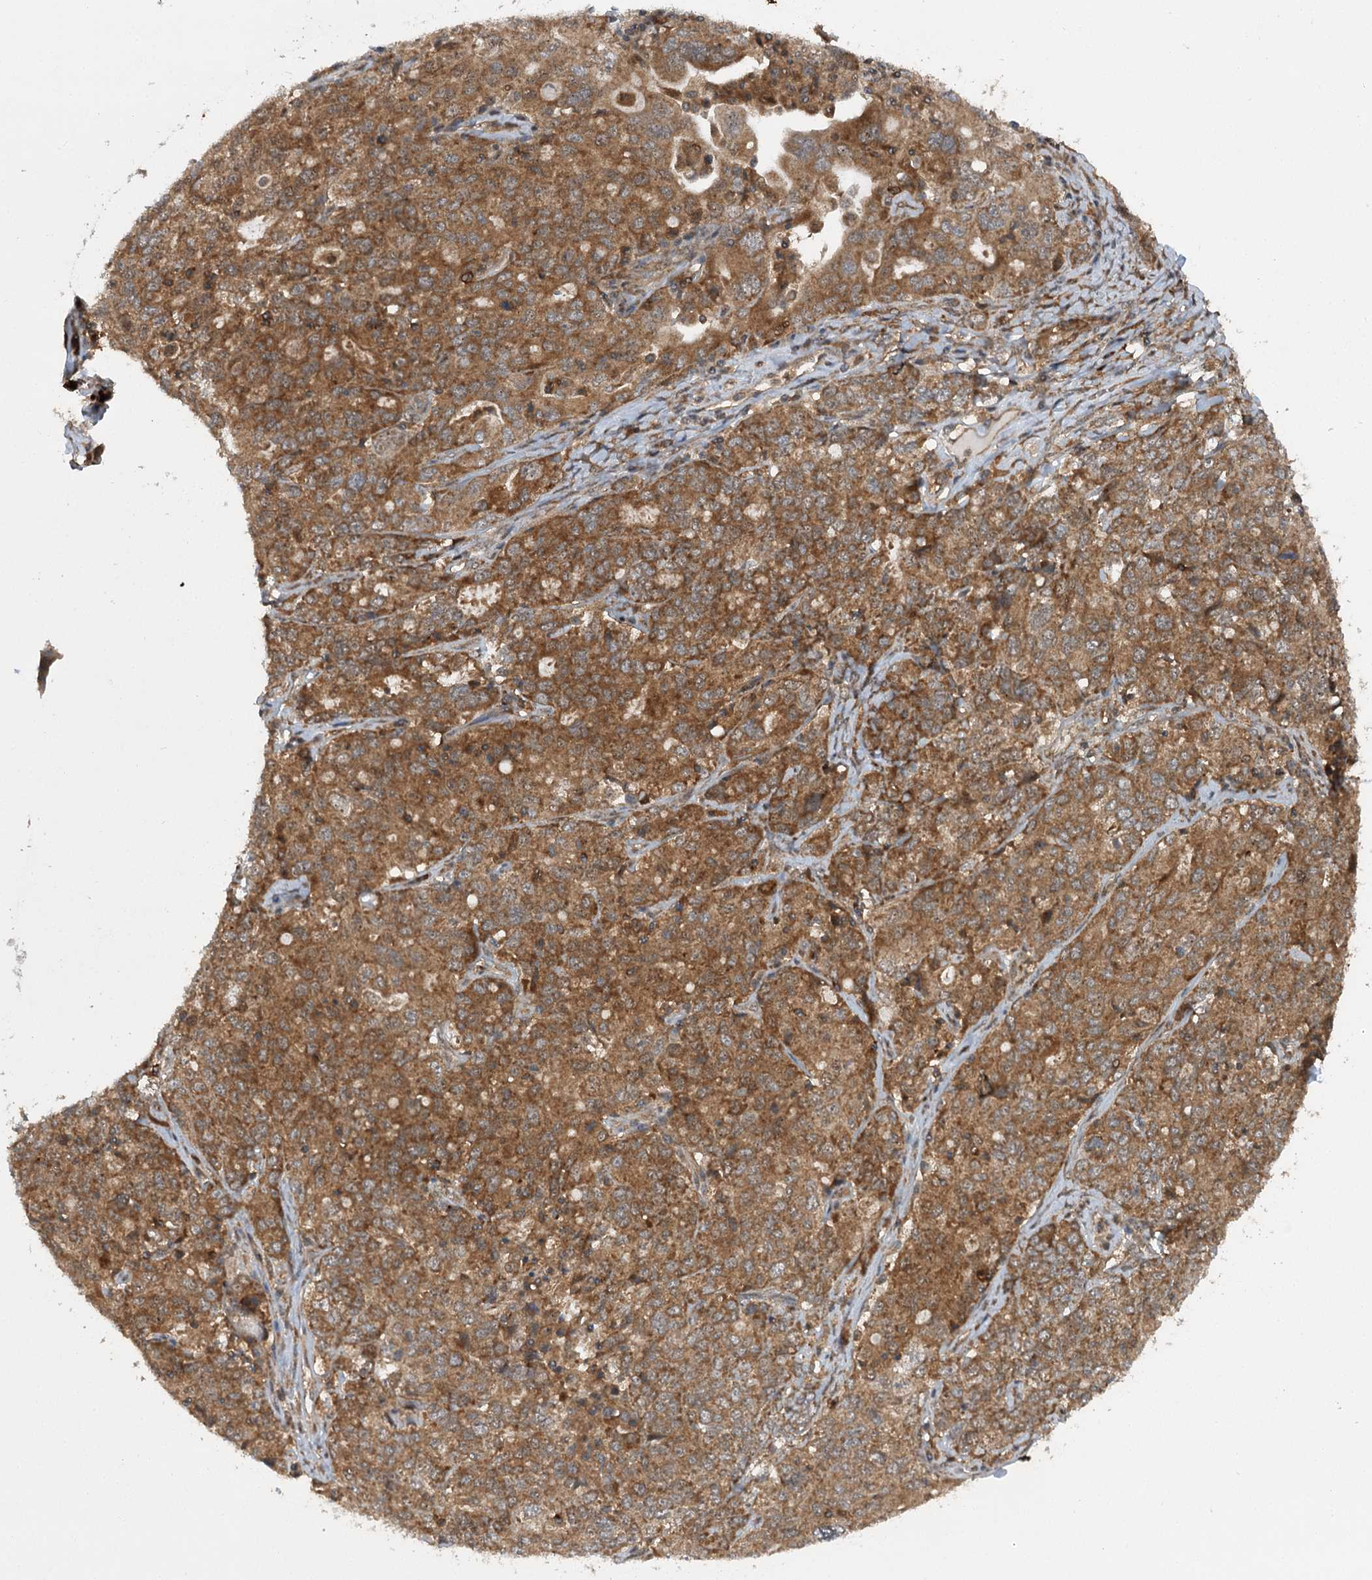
{"staining": {"intensity": "moderate", "quantity": ">75%", "location": "cytoplasmic/membranous"}, "tissue": "ovarian cancer", "cell_type": "Tumor cells", "image_type": "cancer", "snomed": [{"axis": "morphology", "description": "Carcinoma, endometroid"}, {"axis": "topography", "description": "Ovary"}], "caption": "Endometroid carcinoma (ovarian) stained with immunohistochemistry demonstrates moderate cytoplasmic/membranous expression in about >75% of tumor cells.", "gene": "C12orf4", "patient": {"sex": "female", "age": 62}}